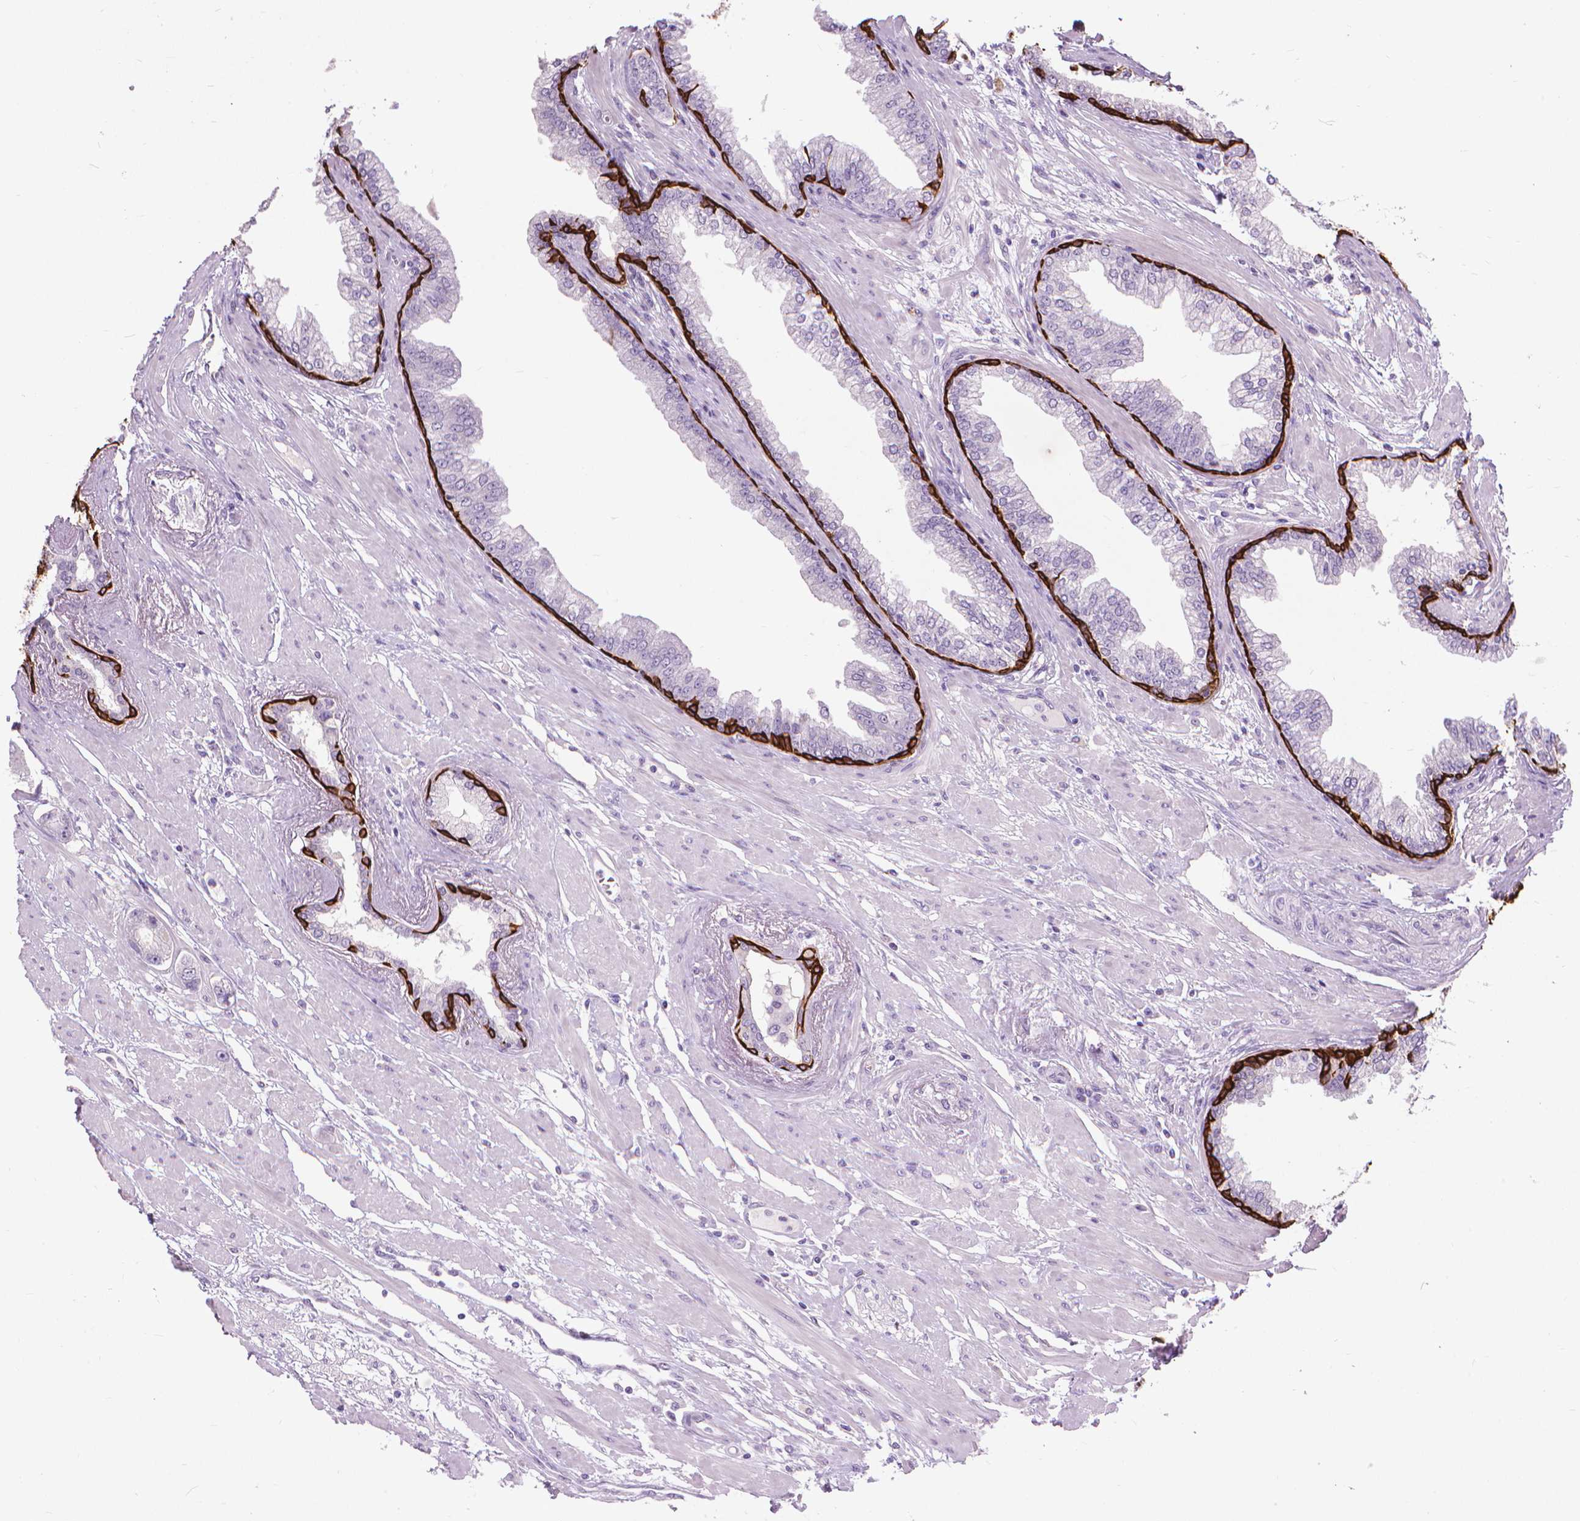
{"staining": {"intensity": "negative", "quantity": "none", "location": "none"}, "tissue": "prostate cancer", "cell_type": "Tumor cells", "image_type": "cancer", "snomed": [{"axis": "morphology", "description": "Adenocarcinoma, Low grade"}, {"axis": "topography", "description": "Prostate"}], "caption": "Histopathology image shows no significant protein expression in tumor cells of prostate adenocarcinoma (low-grade).", "gene": "KRT5", "patient": {"sex": "male", "age": 60}}